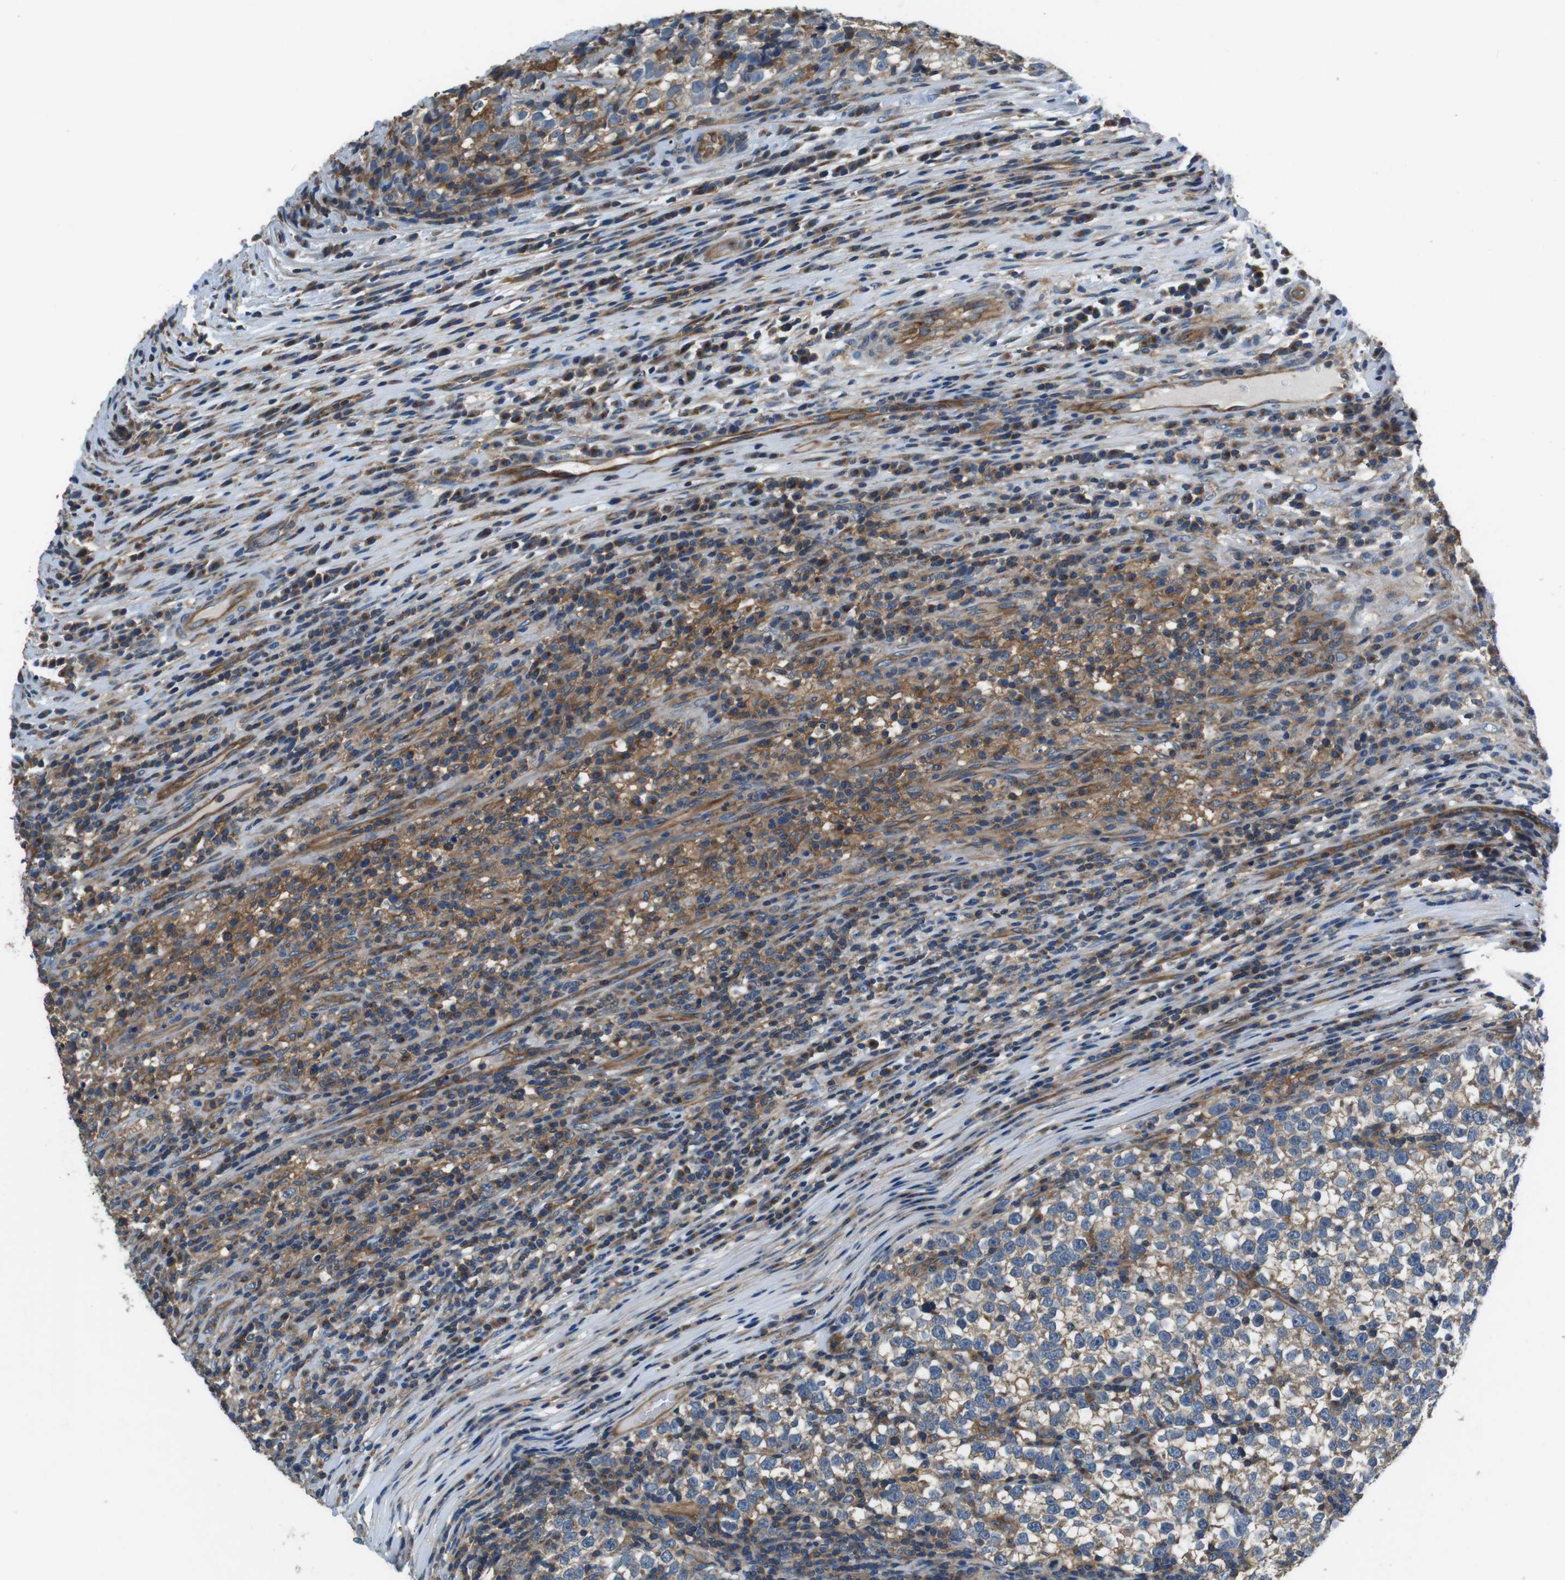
{"staining": {"intensity": "weak", "quantity": ">75%", "location": "cytoplasmic/membranous"}, "tissue": "testis cancer", "cell_type": "Tumor cells", "image_type": "cancer", "snomed": [{"axis": "morphology", "description": "Normal tissue, NOS"}, {"axis": "morphology", "description": "Seminoma, NOS"}, {"axis": "topography", "description": "Testis"}], "caption": "DAB (3,3'-diaminobenzidine) immunohistochemical staining of human testis cancer (seminoma) demonstrates weak cytoplasmic/membranous protein staining in about >75% of tumor cells. Nuclei are stained in blue.", "gene": "DENND4C", "patient": {"sex": "male", "age": 43}}